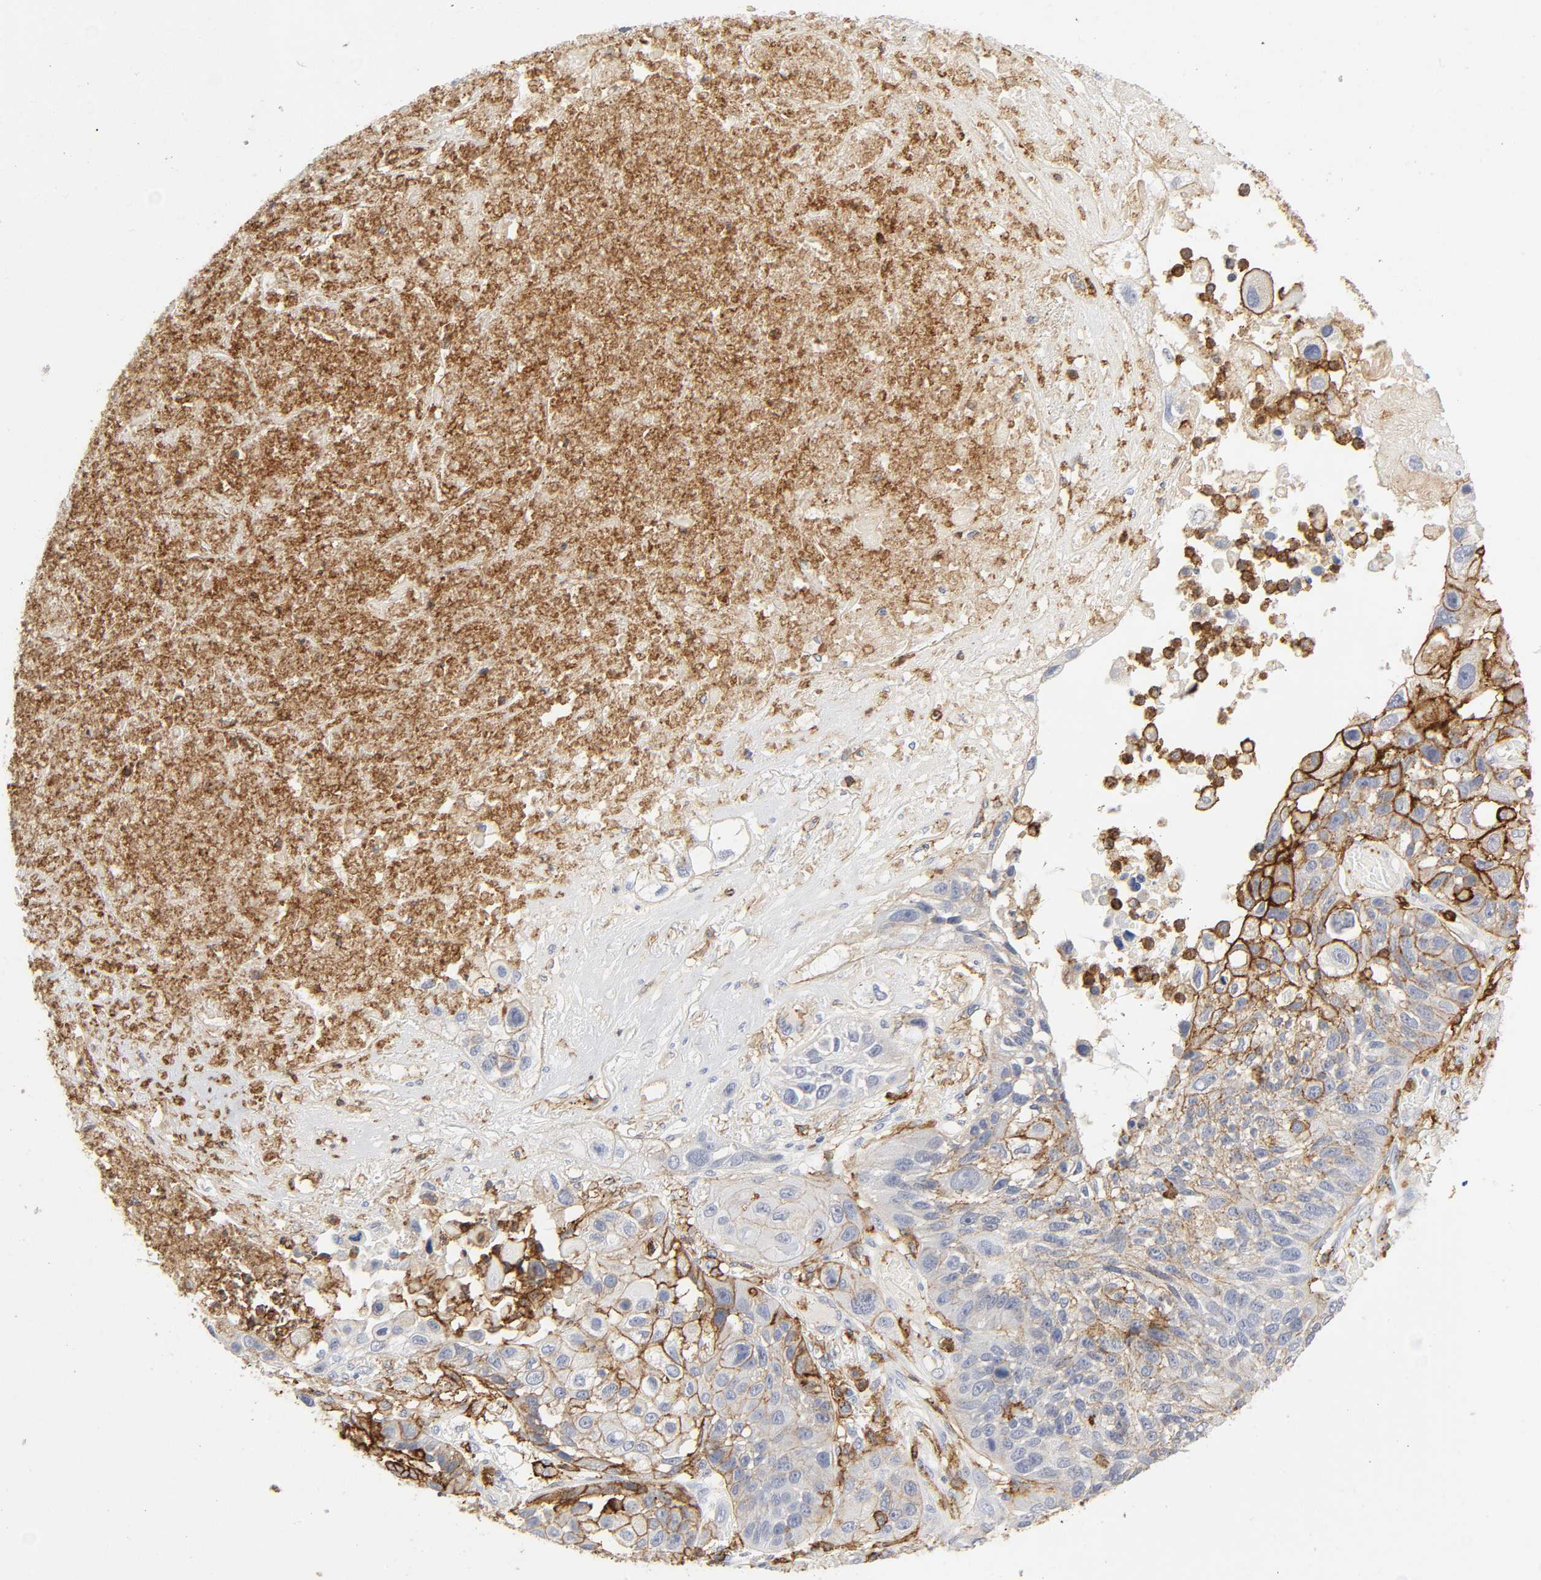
{"staining": {"intensity": "moderate", "quantity": "<25%", "location": "cytoplasmic/membranous"}, "tissue": "lung cancer", "cell_type": "Tumor cells", "image_type": "cancer", "snomed": [{"axis": "morphology", "description": "Squamous cell carcinoma, NOS"}, {"axis": "topography", "description": "Lung"}], "caption": "Lung cancer (squamous cell carcinoma) stained with a protein marker displays moderate staining in tumor cells.", "gene": "LYN", "patient": {"sex": "male", "age": 71}}